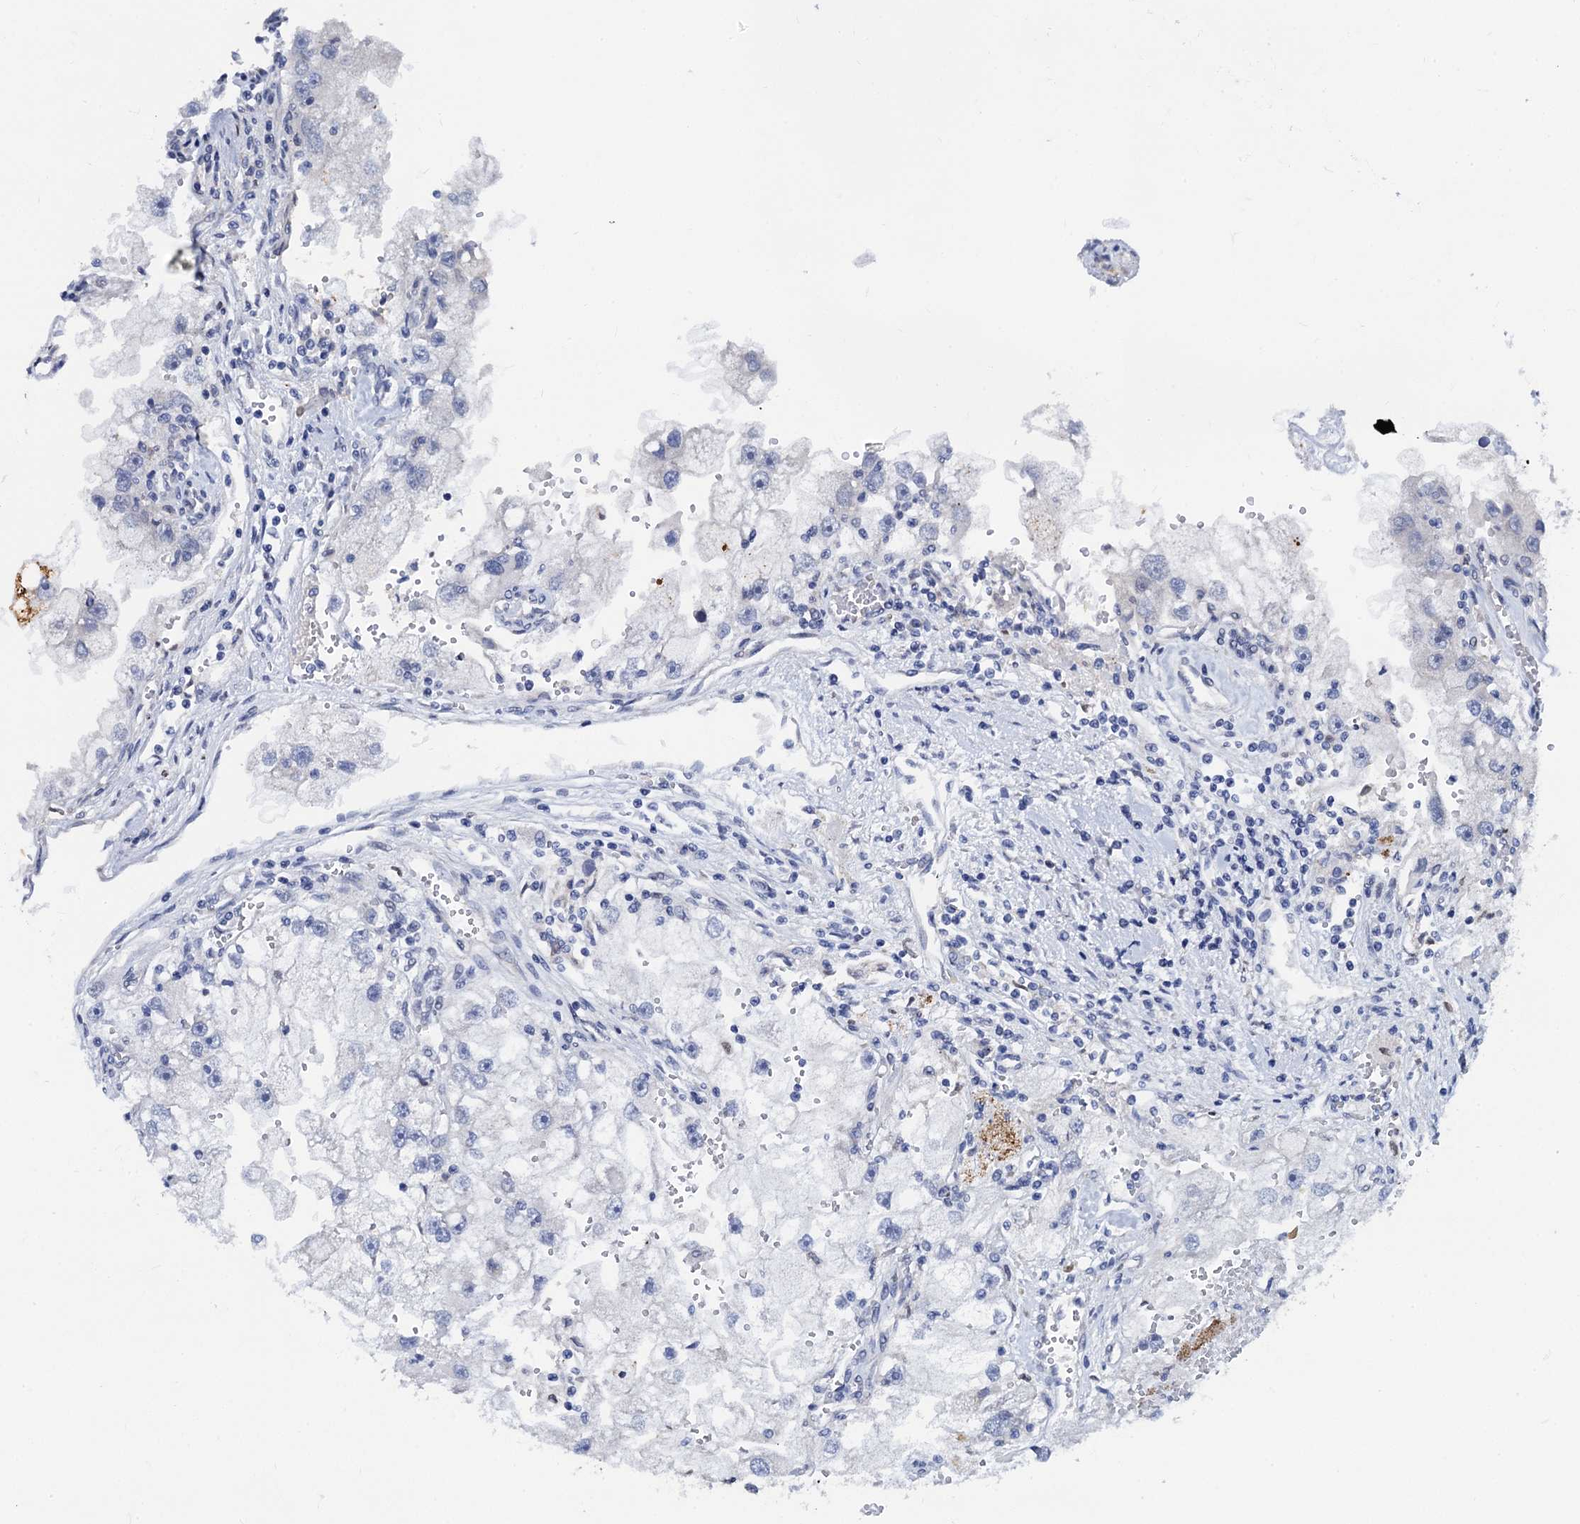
{"staining": {"intensity": "negative", "quantity": "none", "location": "none"}, "tissue": "renal cancer", "cell_type": "Tumor cells", "image_type": "cancer", "snomed": [{"axis": "morphology", "description": "Adenocarcinoma, NOS"}, {"axis": "topography", "description": "Kidney"}], "caption": "Immunohistochemistry (IHC) image of human renal cancer stained for a protein (brown), which exhibits no expression in tumor cells. (Brightfield microscopy of DAB immunohistochemistry (IHC) at high magnification).", "gene": "C16orf87", "patient": {"sex": "male", "age": 63}}